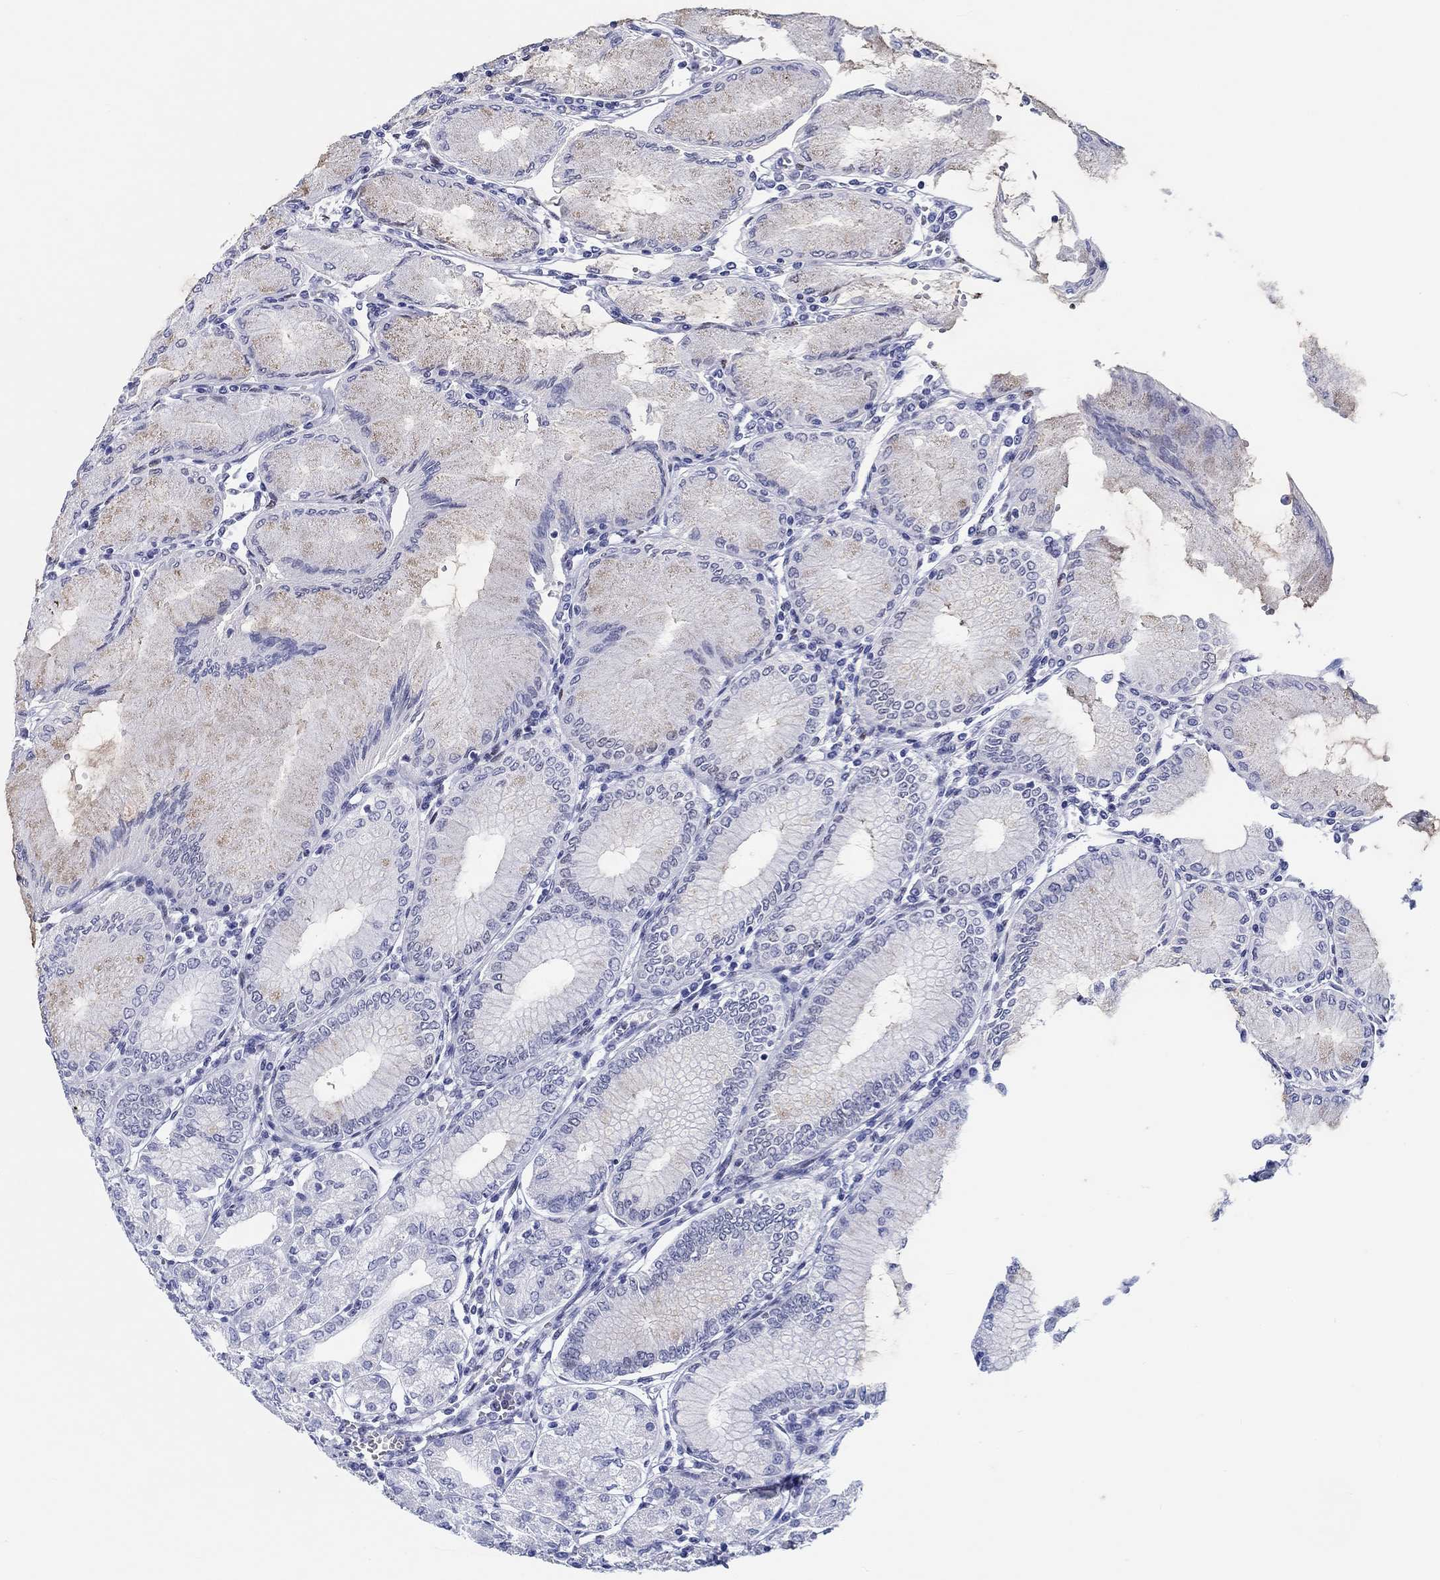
{"staining": {"intensity": "negative", "quantity": "none", "location": "none"}, "tissue": "stomach", "cell_type": "Glandular cells", "image_type": "normal", "snomed": [{"axis": "morphology", "description": "Normal tissue, NOS"}, {"axis": "topography", "description": "Skeletal muscle"}, {"axis": "topography", "description": "Stomach"}], "caption": "DAB immunohistochemical staining of normal human stomach reveals no significant expression in glandular cells.", "gene": "H1", "patient": {"sex": "female", "age": 57}}